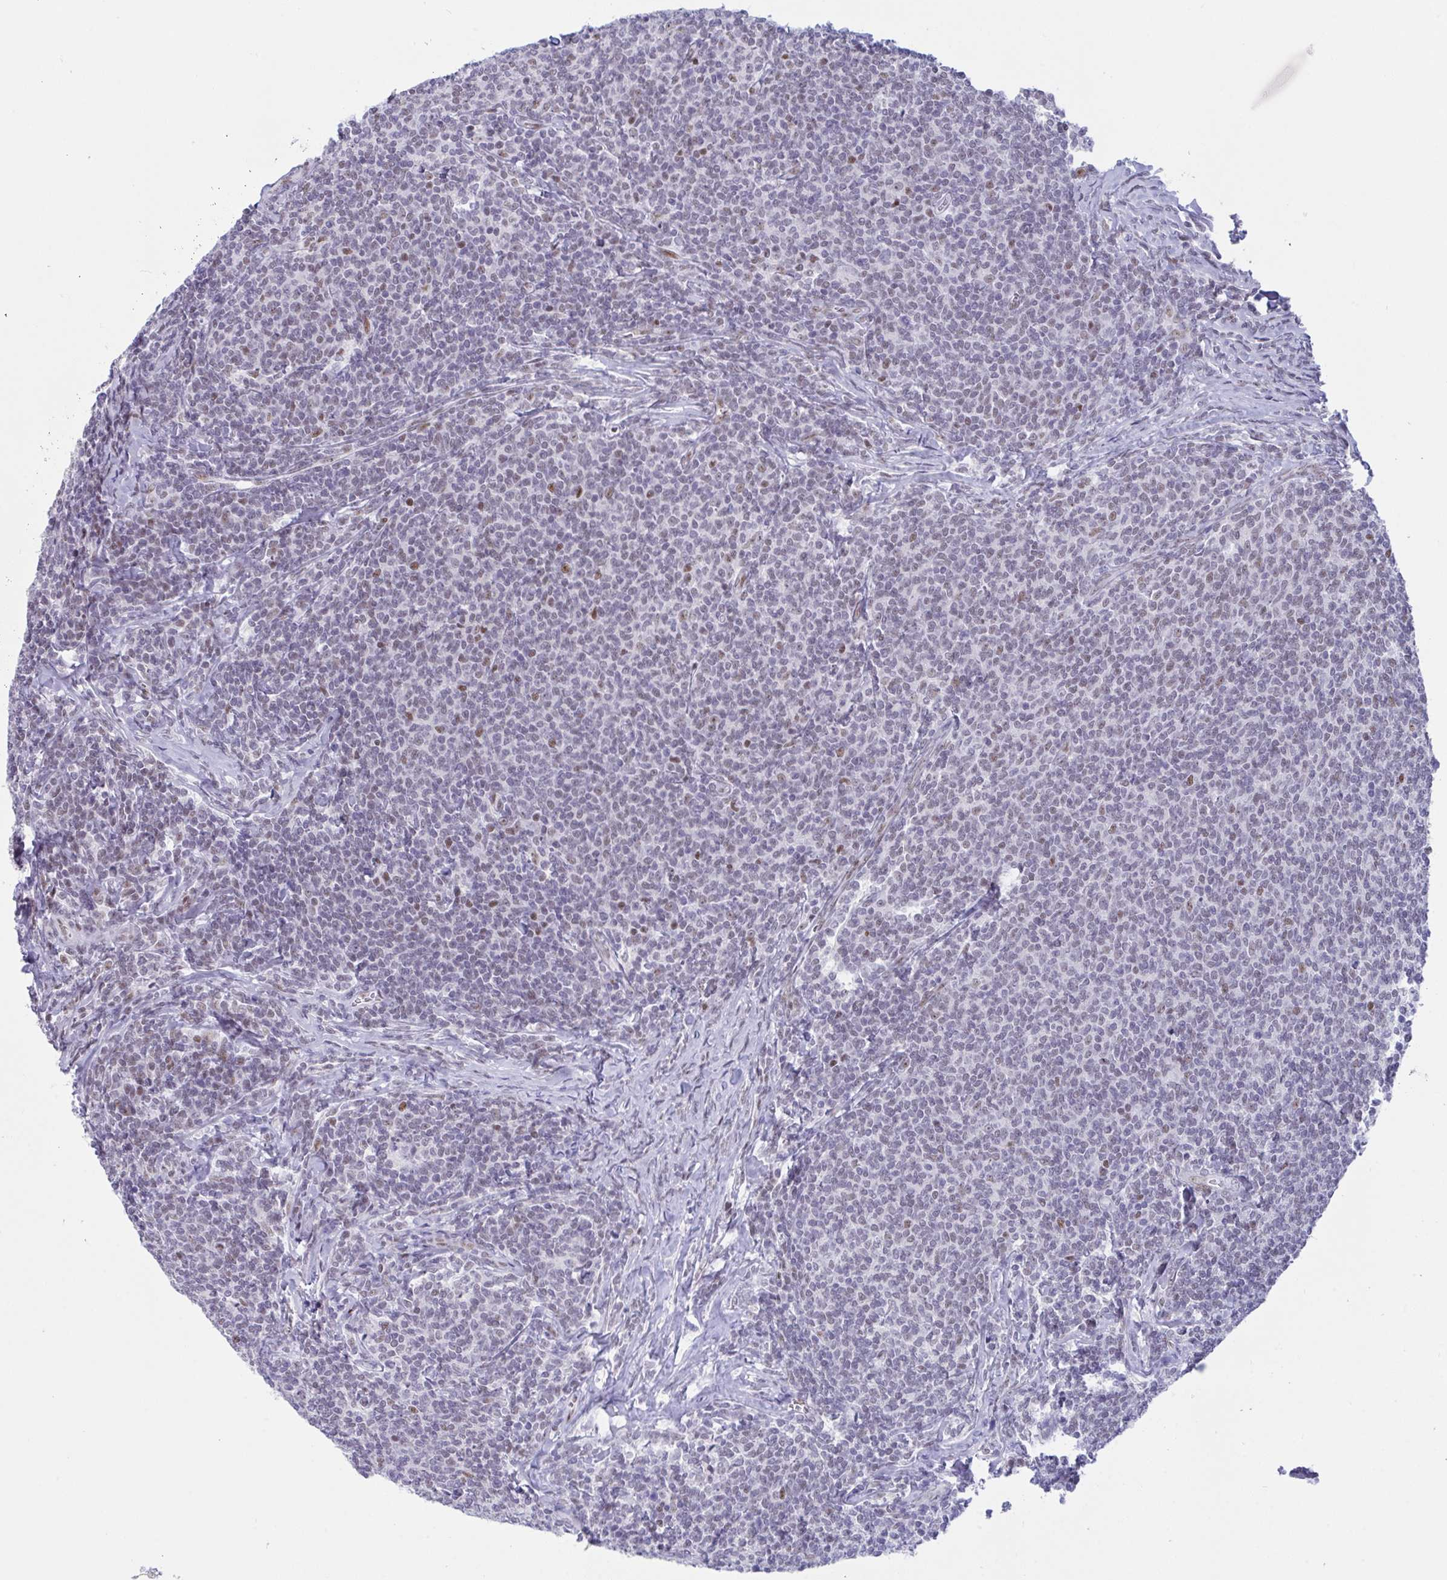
{"staining": {"intensity": "moderate", "quantity": "25%-75%", "location": "nuclear"}, "tissue": "lymphoma", "cell_type": "Tumor cells", "image_type": "cancer", "snomed": [{"axis": "morphology", "description": "Malignant lymphoma, non-Hodgkin's type, Low grade"}, {"axis": "topography", "description": "Lymph node"}], "caption": "Immunohistochemical staining of human malignant lymphoma, non-Hodgkin's type (low-grade) exhibits medium levels of moderate nuclear staining in approximately 25%-75% of tumor cells.", "gene": "IKZF2", "patient": {"sex": "male", "age": 52}}